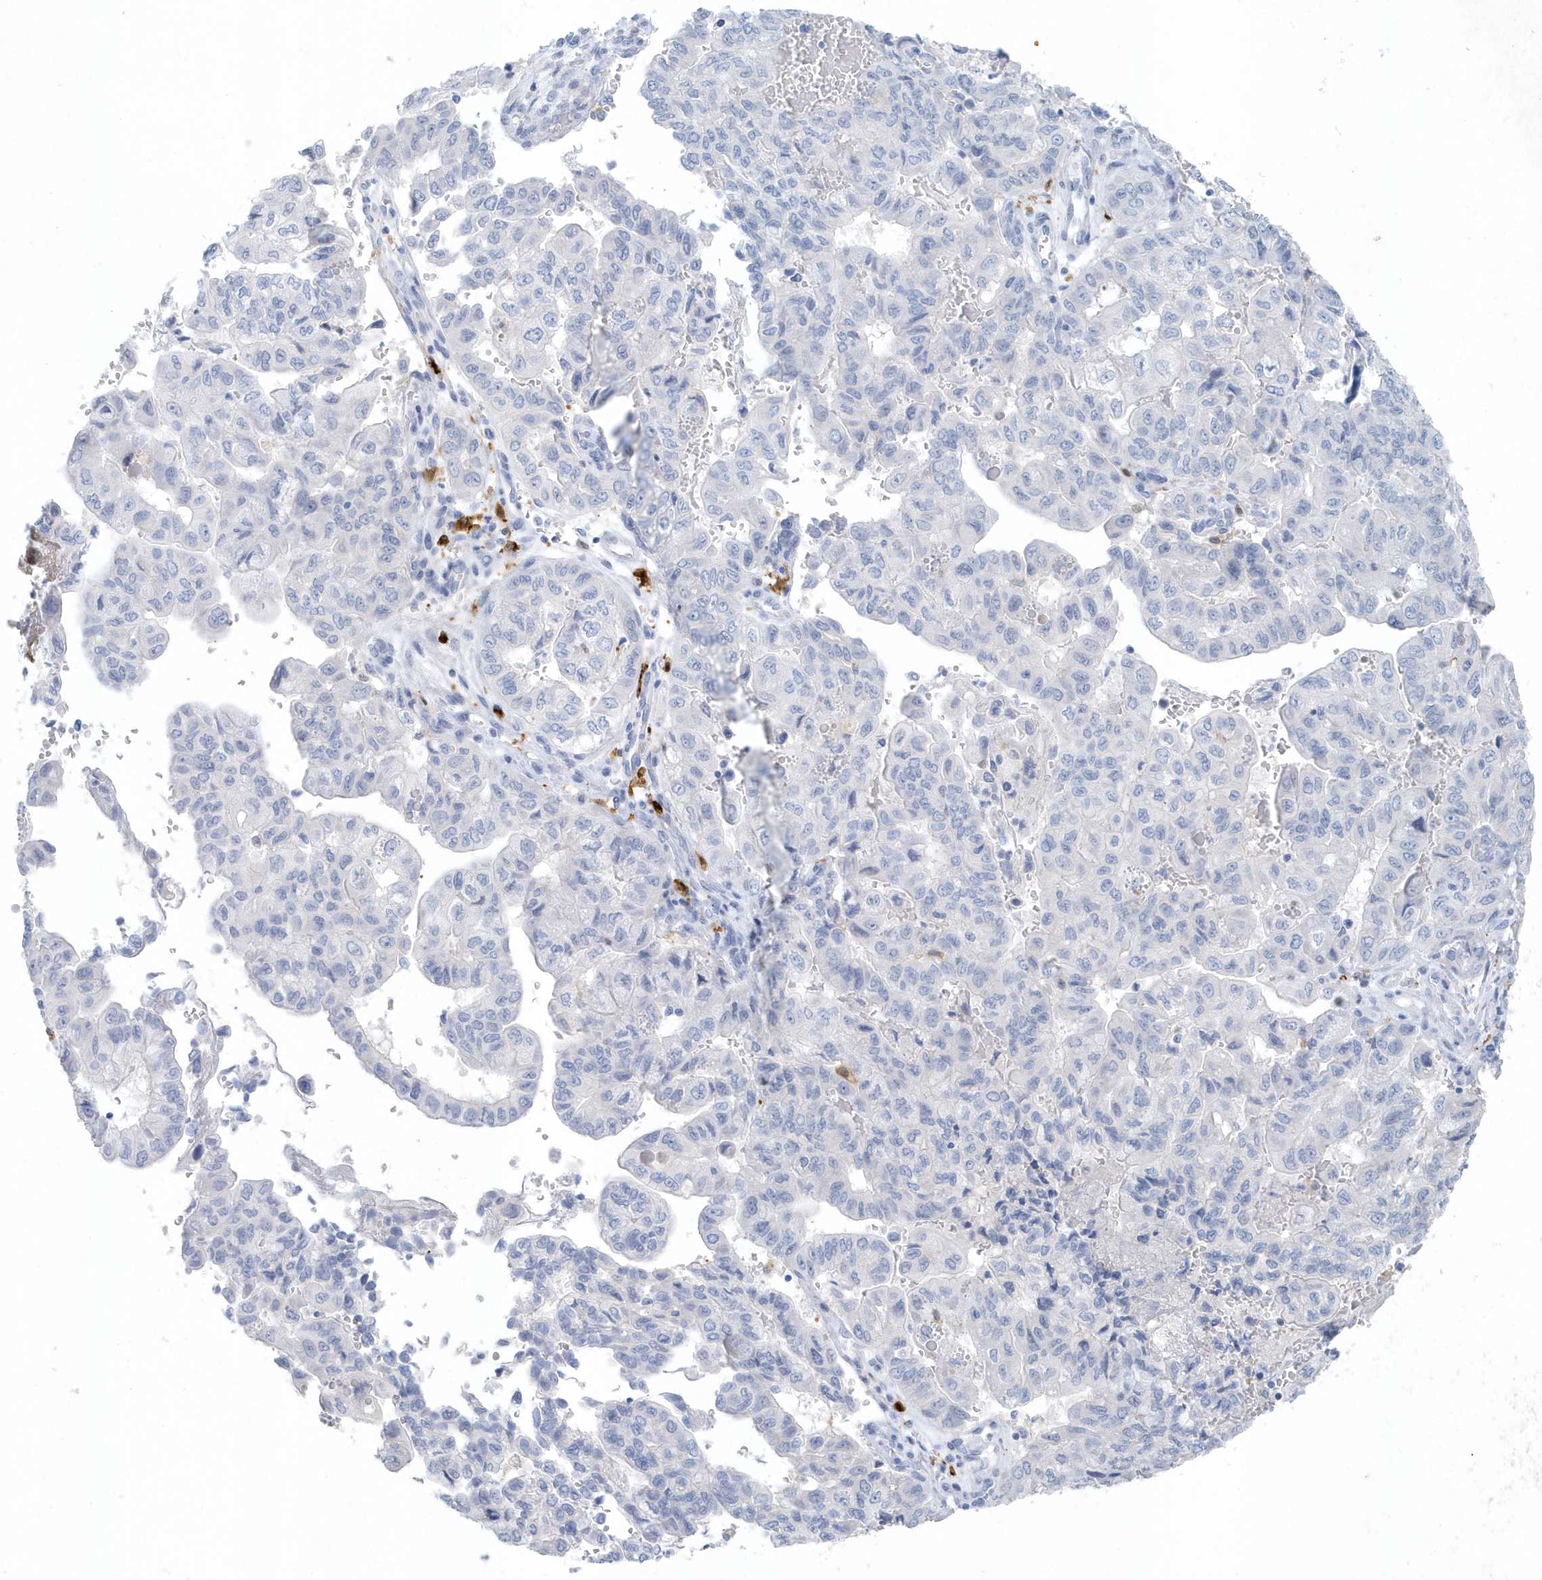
{"staining": {"intensity": "negative", "quantity": "none", "location": "none"}, "tissue": "pancreatic cancer", "cell_type": "Tumor cells", "image_type": "cancer", "snomed": [{"axis": "morphology", "description": "Adenocarcinoma, NOS"}, {"axis": "topography", "description": "Pancreas"}], "caption": "A micrograph of adenocarcinoma (pancreatic) stained for a protein reveals no brown staining in tumor cells.", "gene": "FAM98A", "patient": {"sex": "male", "age": 51}}